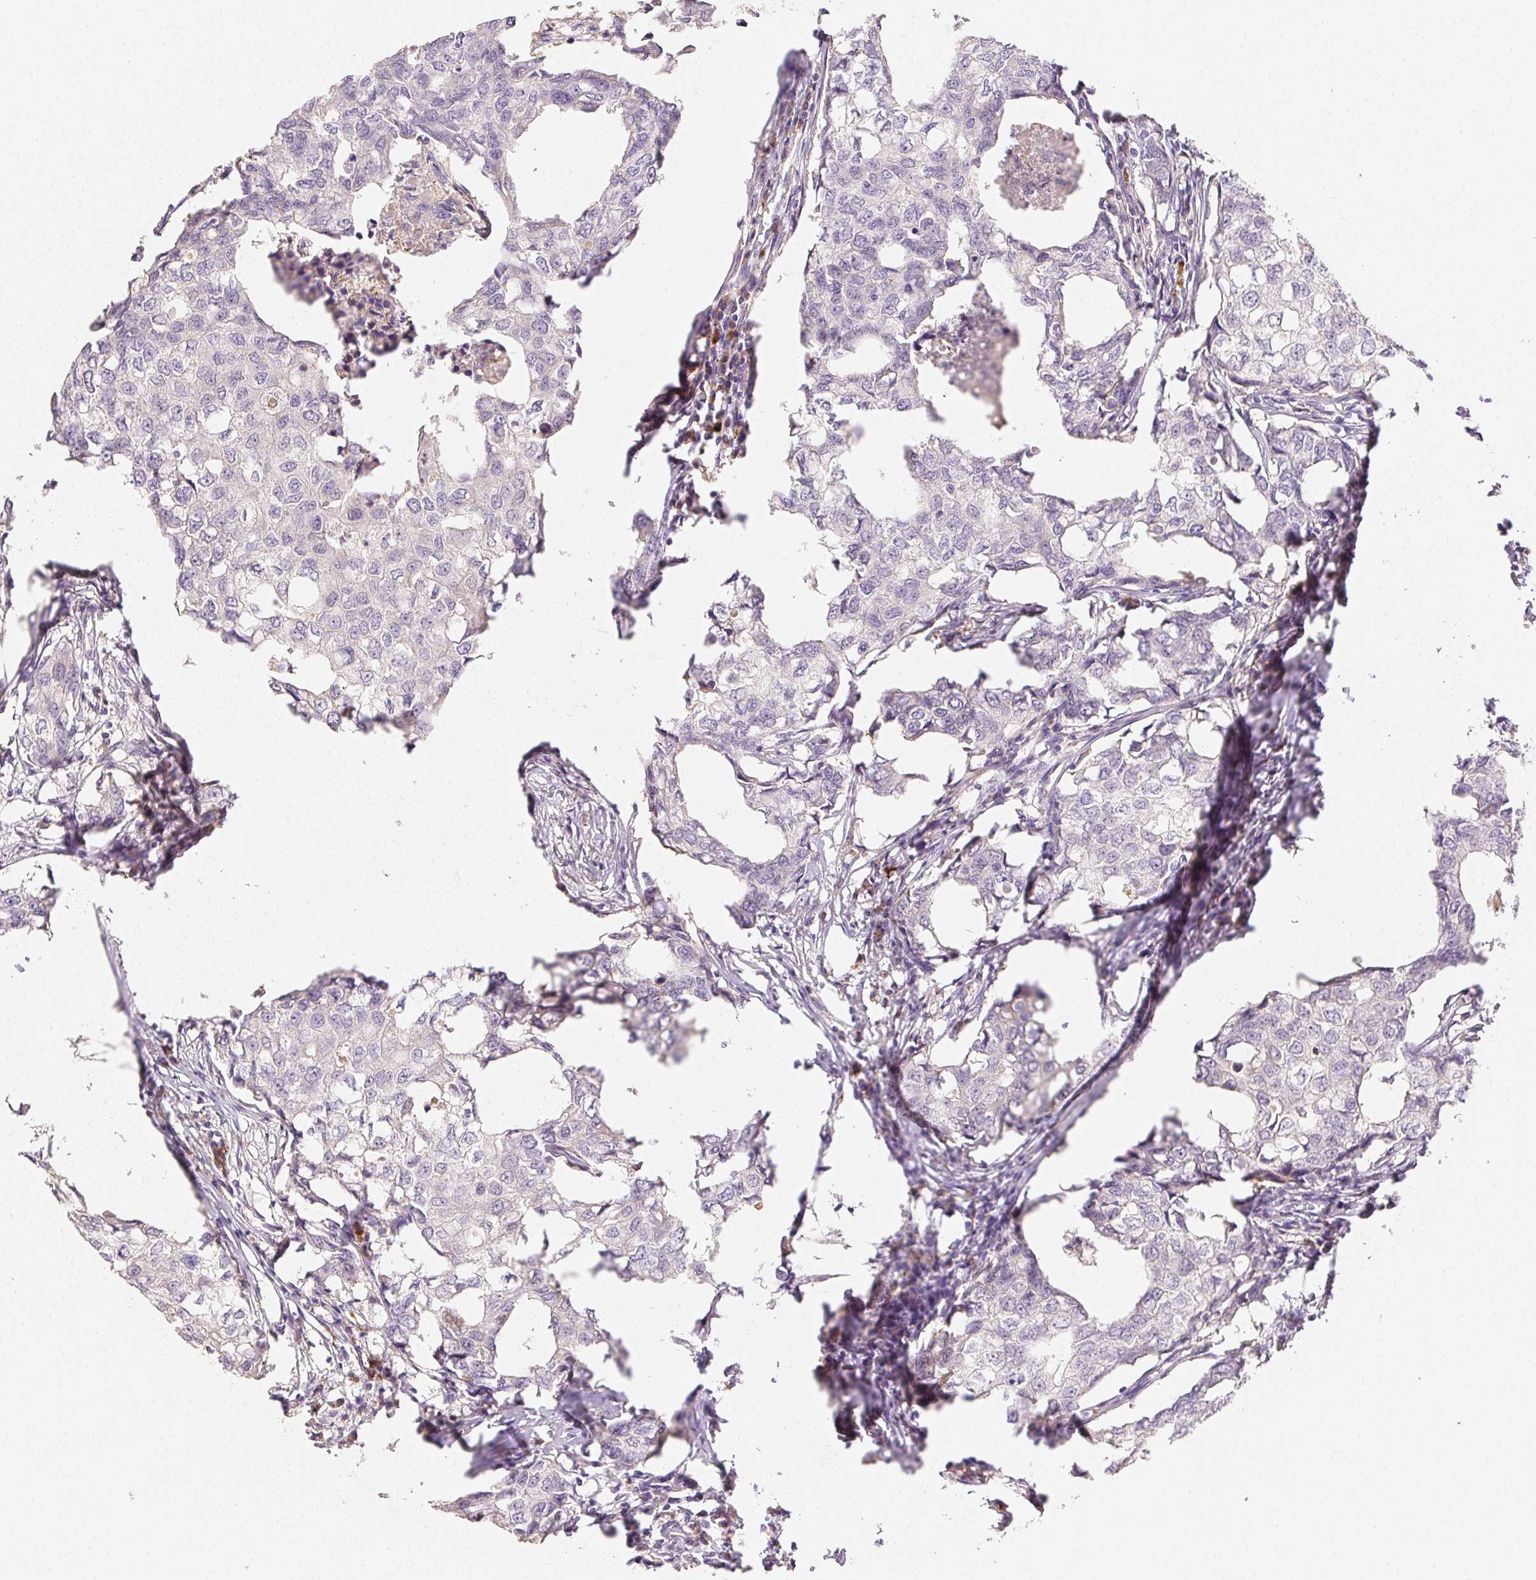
{"staining": {"intensity": "negative", "quantity": "none", "location": "none"}, "tissue": "breast cancer", "cell_type": "Tumor cells", "image_type": "cancer", "snomed": [{"axis": "morphology", "description": "Duct carcinoma"}, {"axis": "topography", "description": "Breast"}], "caption": "An immunohistochemistry histopathology image of breast cancer (infiltrating ductal carcinoma) is shown. There is no staining in tumor cells of breast cancer (infiltrating ductal carcinoma). (Stains: DAB (3,3'-diaminobenzidine) IHC with hematoxylin counter stain, Microscopy: brightfield microscopy at high magnification).", "gene": "ACVR1B", "patient": {"sex": "female", "age": 27}}